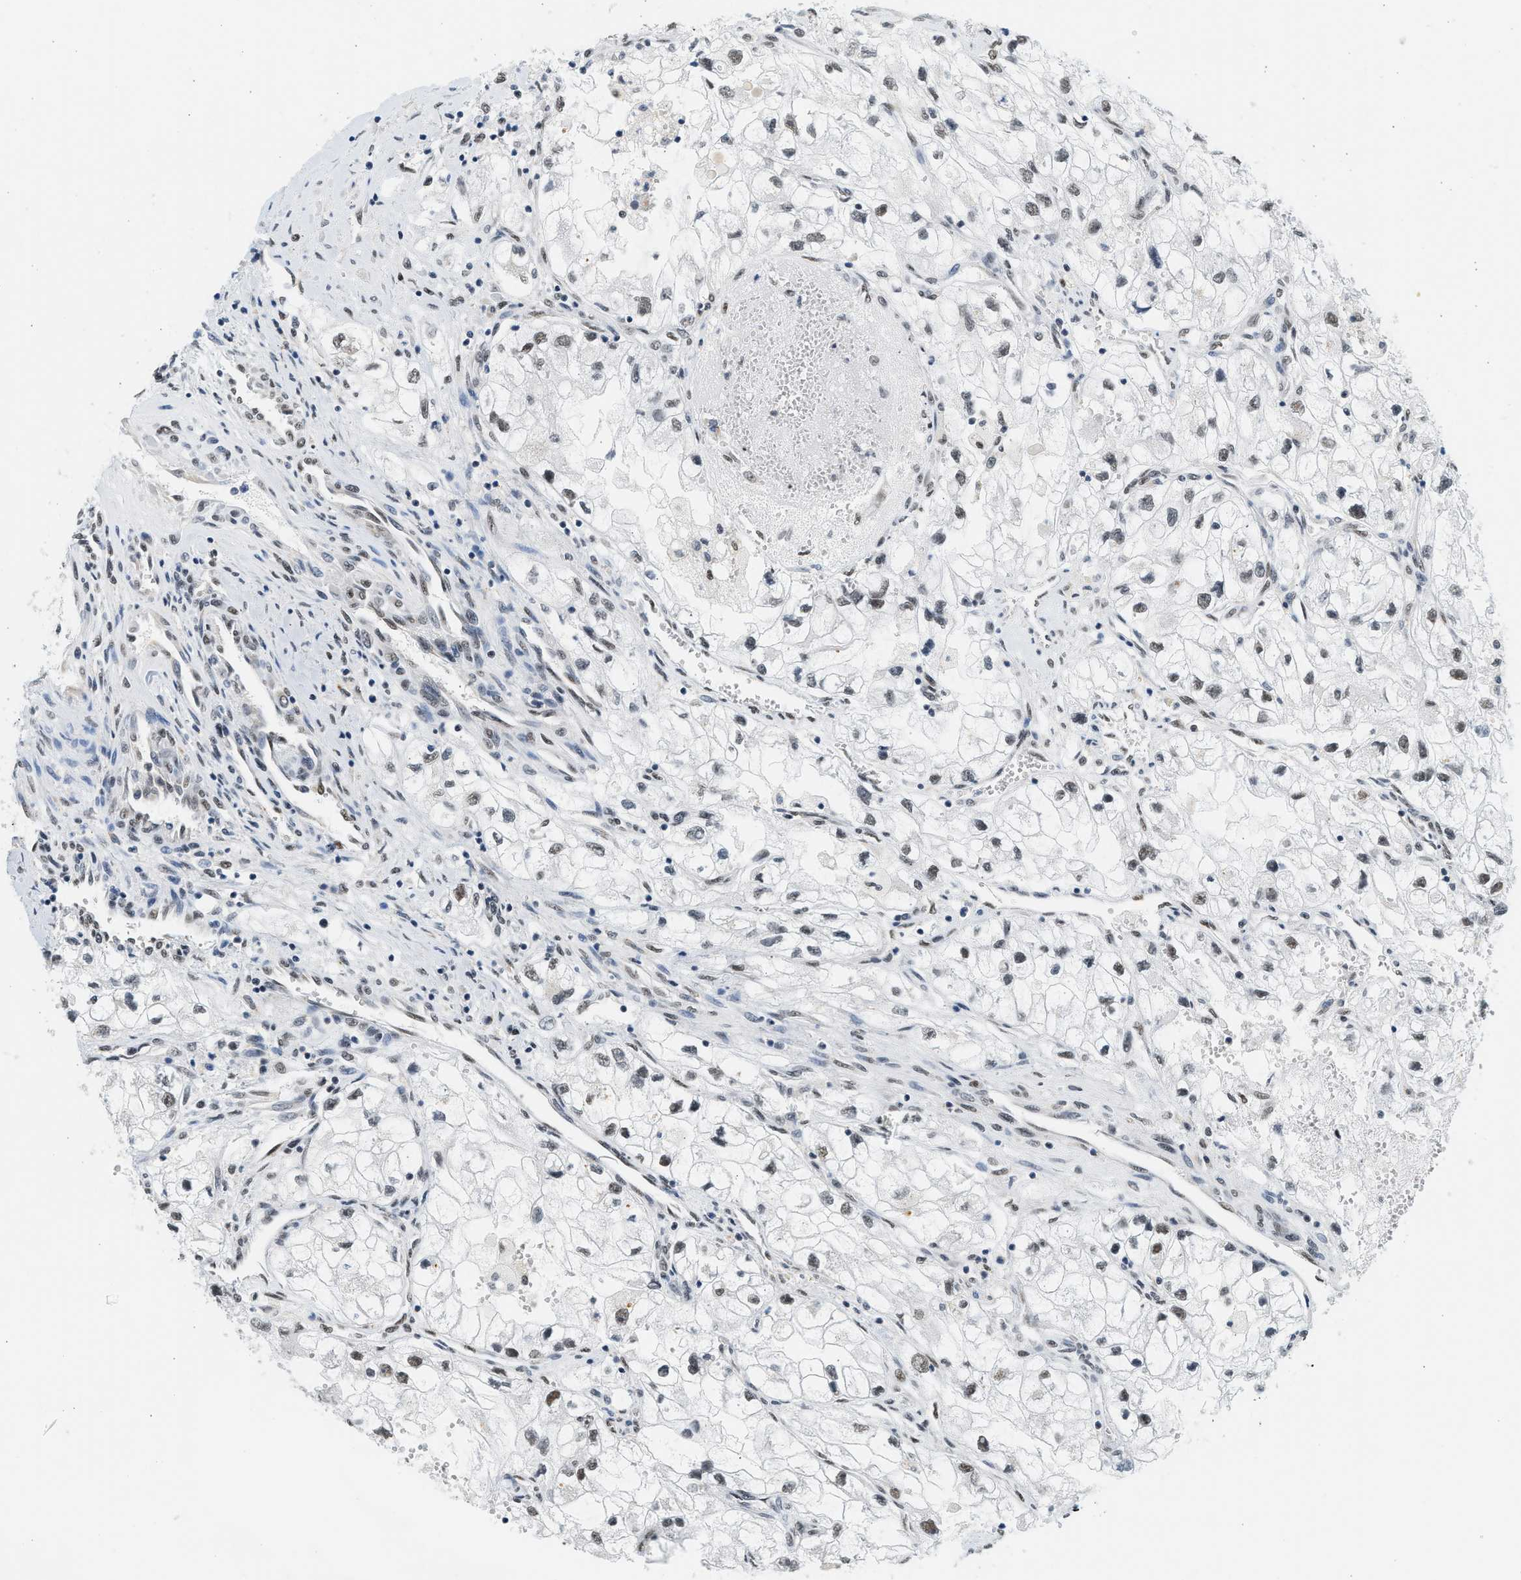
{"staining": {"intensity": "weak", "quantity": "25%-75%", "location": "nuclear"}, "tissue": "renal cancer", "cell_type": "Tumor cells", "image_type": "cancer", "snomed": [{"axis": "morphology", "description": "Adenocarcinoma, NOS"}, {"axis": "topography", "description": "Kidney"}], "caption": "Immunohistochemical staining of adenocarcinoma (renal) demonstrates weak nuclear protein staining in about 25%-75% of tumor cells.", "gene": "HIPK1", "patient": {"sex": "female", "age": 70}}